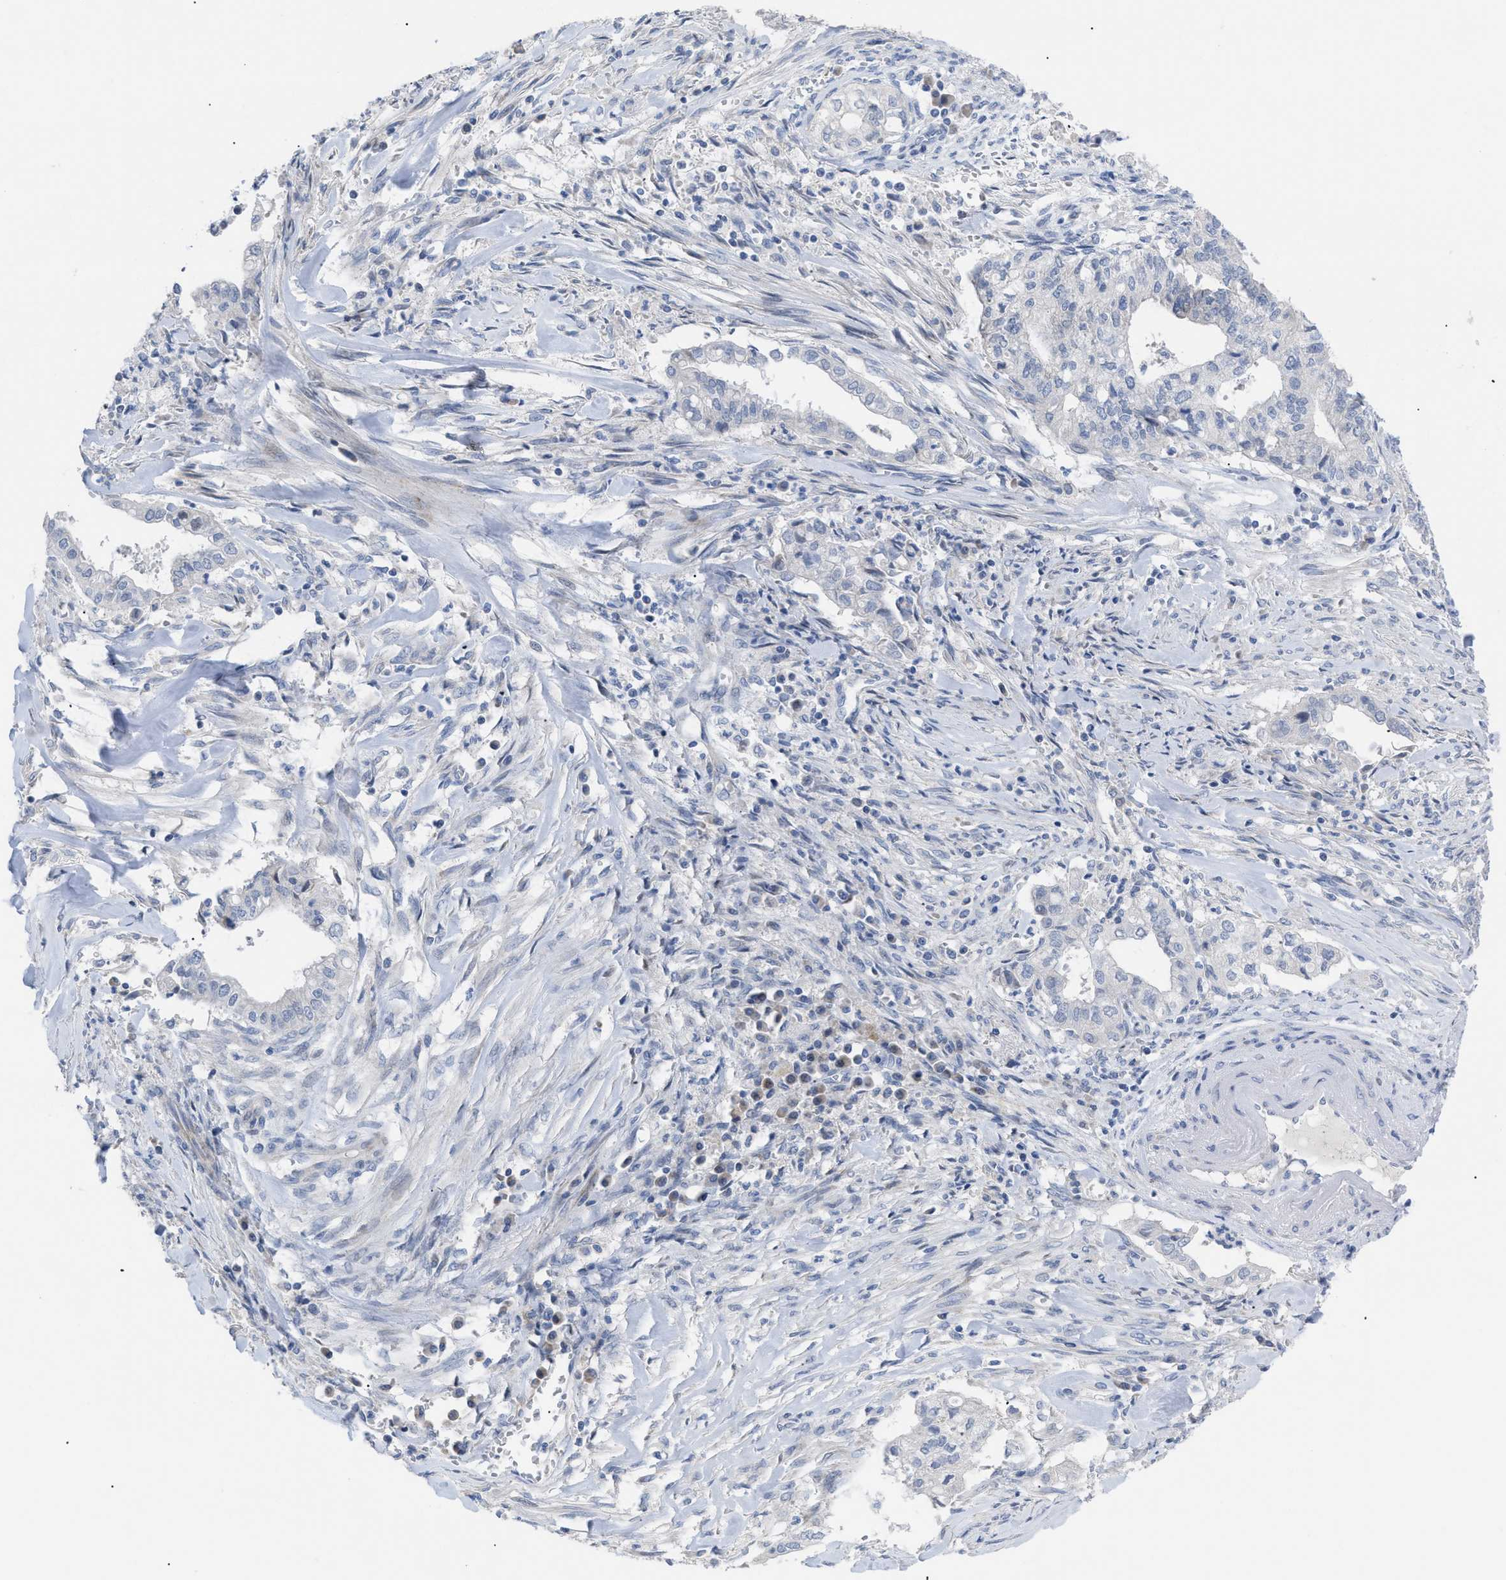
{"staining": {"intensity": "negative", "quantity": "none", "location": "none"}, "tissue": "cervical cancer", "cell_type": "Tumor cells", "image_type": "cancer", "snomed": [{"axis": "morphology", "description": "Adenocarcinoma, NOS"}, {"axis": "topography", "description": "Cervix"}], "caption": "Tumor cells show no significant protein staining in adenocarcinoma (cervical).", "gene": "CAV3", "patient": {"sex": "female", "age": 44}}